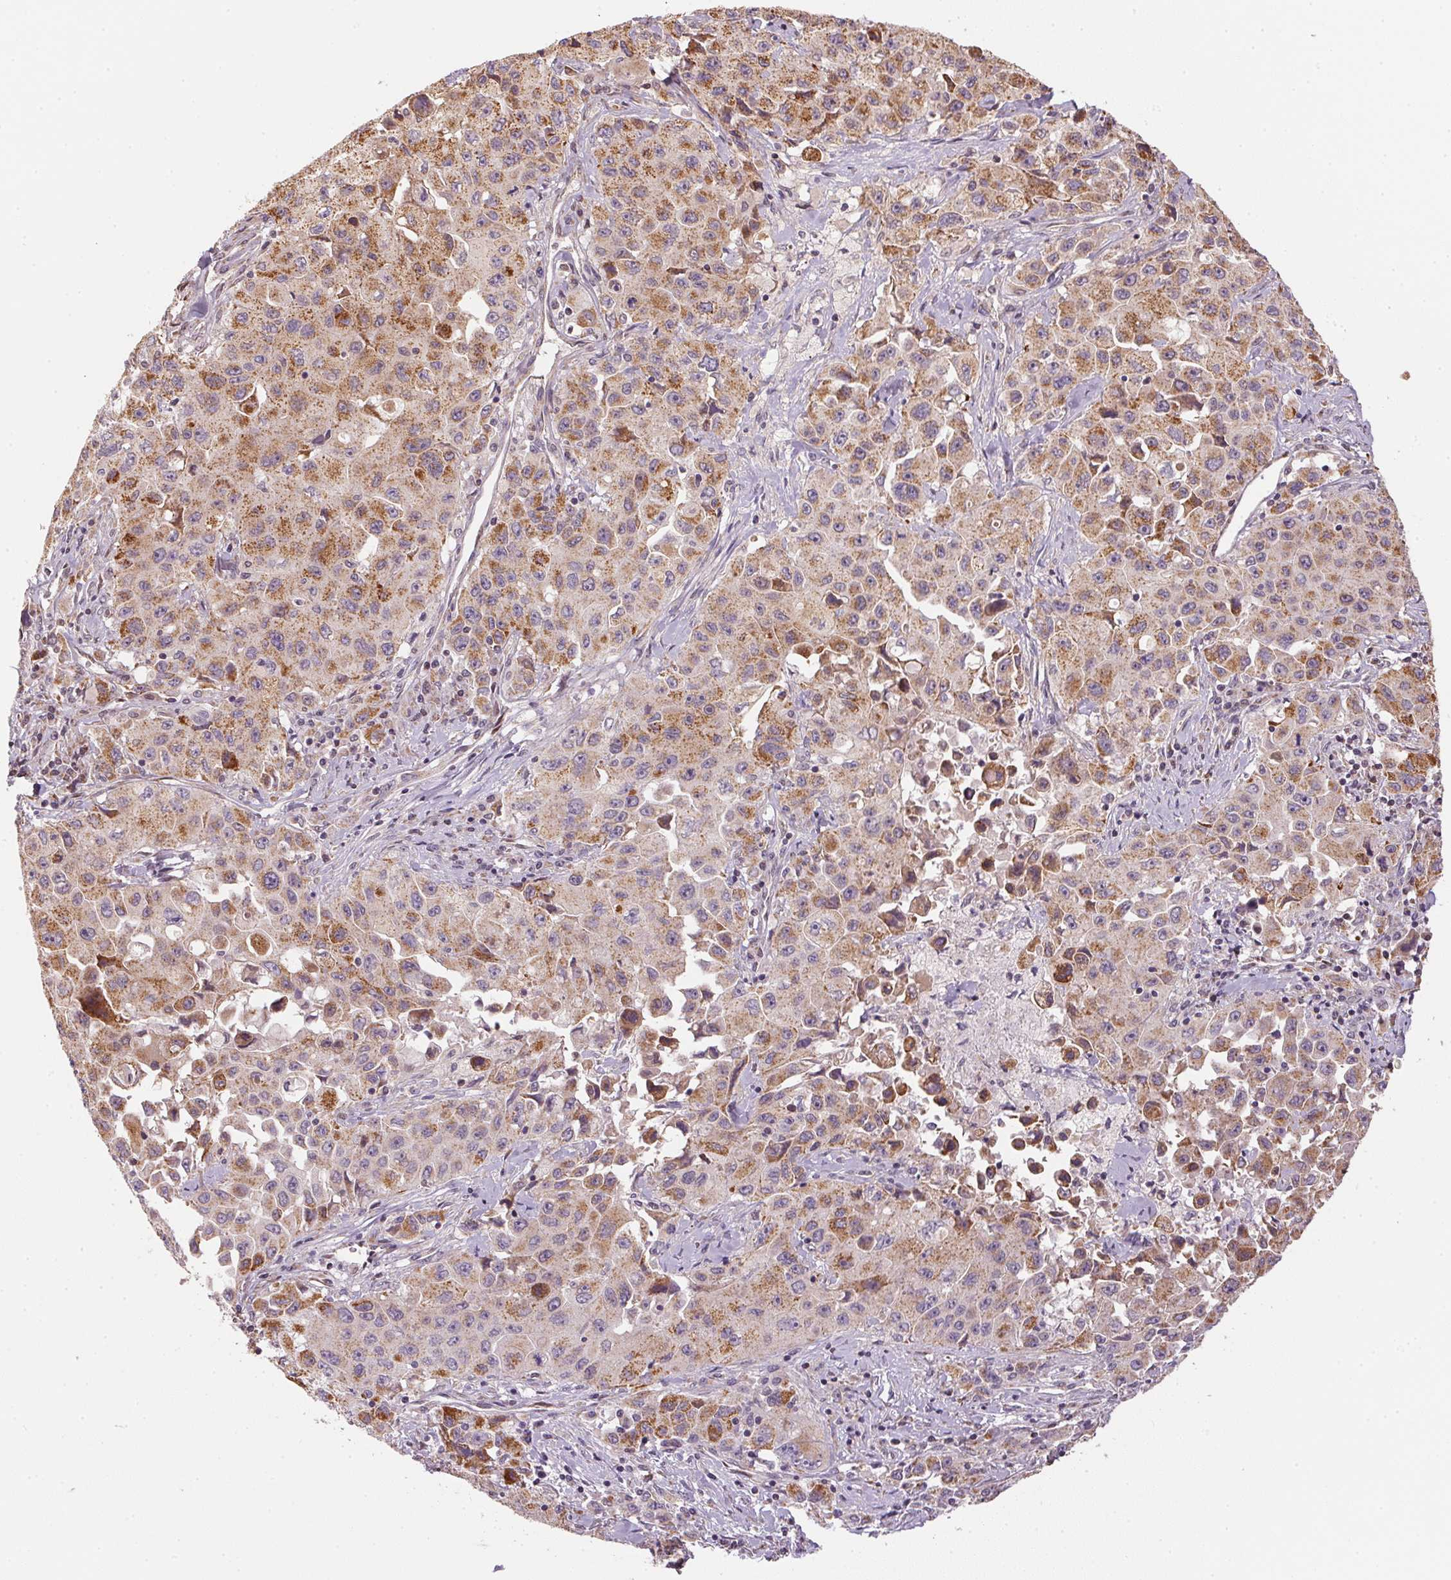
{"staining": {"intensity": "moderate", "quantity": "25%-75%", "location": "cytoplasmic/membranous"}, "tissue": "lung cancer", "cell_type": "Tumor cells", "image_type": "cancer", "snomed": [{"axis": "morphology", "description": "Squamous cell carcinoma, NOS"}, {"axis": "topography", "description": "Lung"}], "caption": "The histopathology image shows a brown stain indicating the presence of a protein in the cytoplasmic/membranous of tumor cells in lung cancer (squamous cell carcinoma).", "gene": "SC5D", "patient": {"sex": "male", "age": 63}}